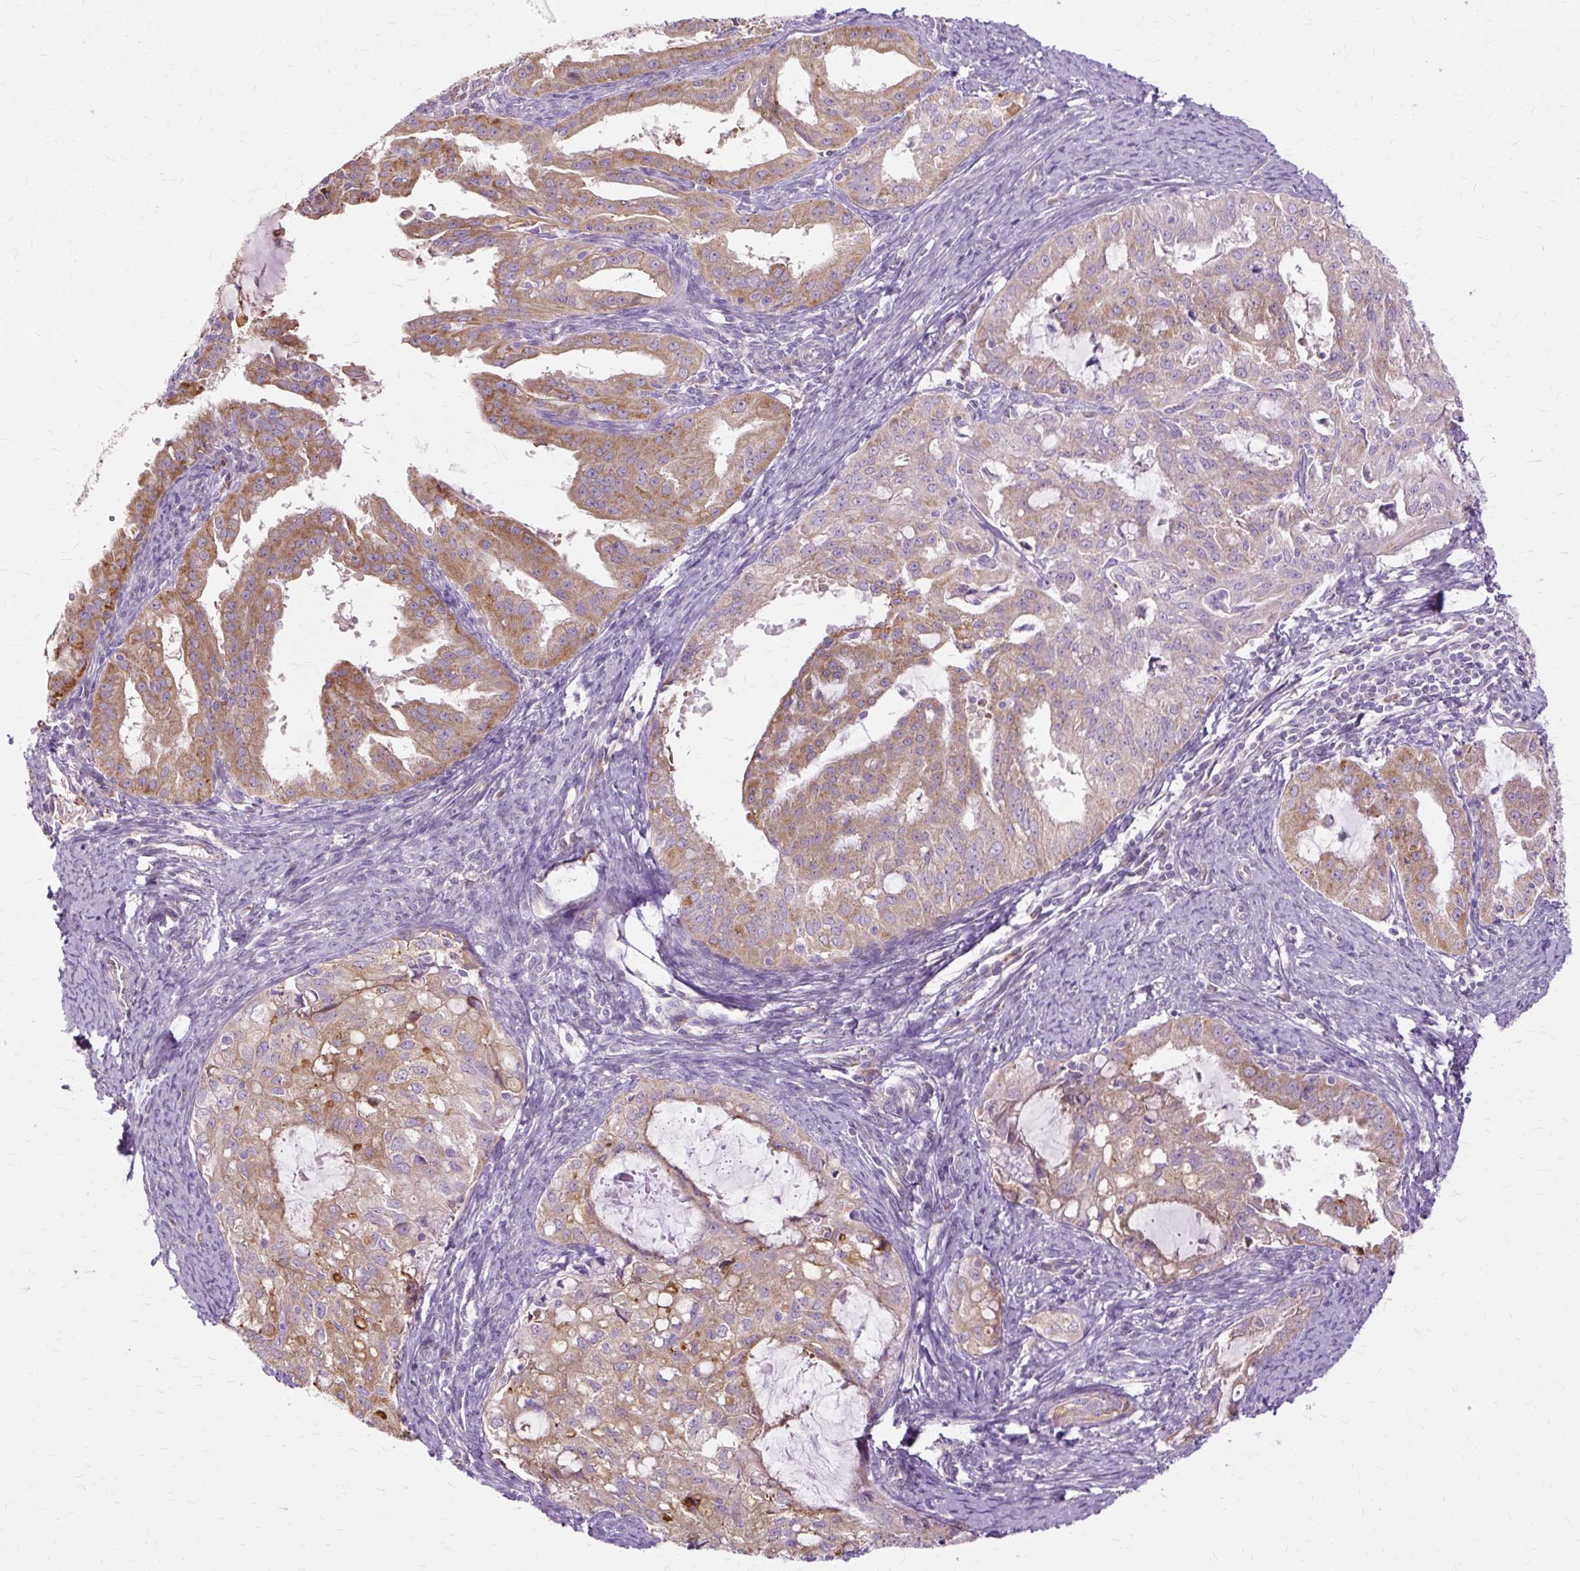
{"staining": {"intensity": "weak", "quantity": ">75%", "location": "cytoplasmic/membranous"}, "tissue": "endometrial cancer", "cell_type": "Tumor cells", "image_type": "cancer", "snomed": [{"axis": "morphology", "description": "Adenocarcinoma, NOS"}, {"axis": "topography", "description": "Endometrium"}], "caption": "Immunohistochemistry of human endometrial cancer (adenocarcinoma) demonstrates low levels of weak cytoplasmic/membranous expression in about >75% of tumor cells.", "gene": "PDZD2", "patient": {"sex": "female", "age": 70}}